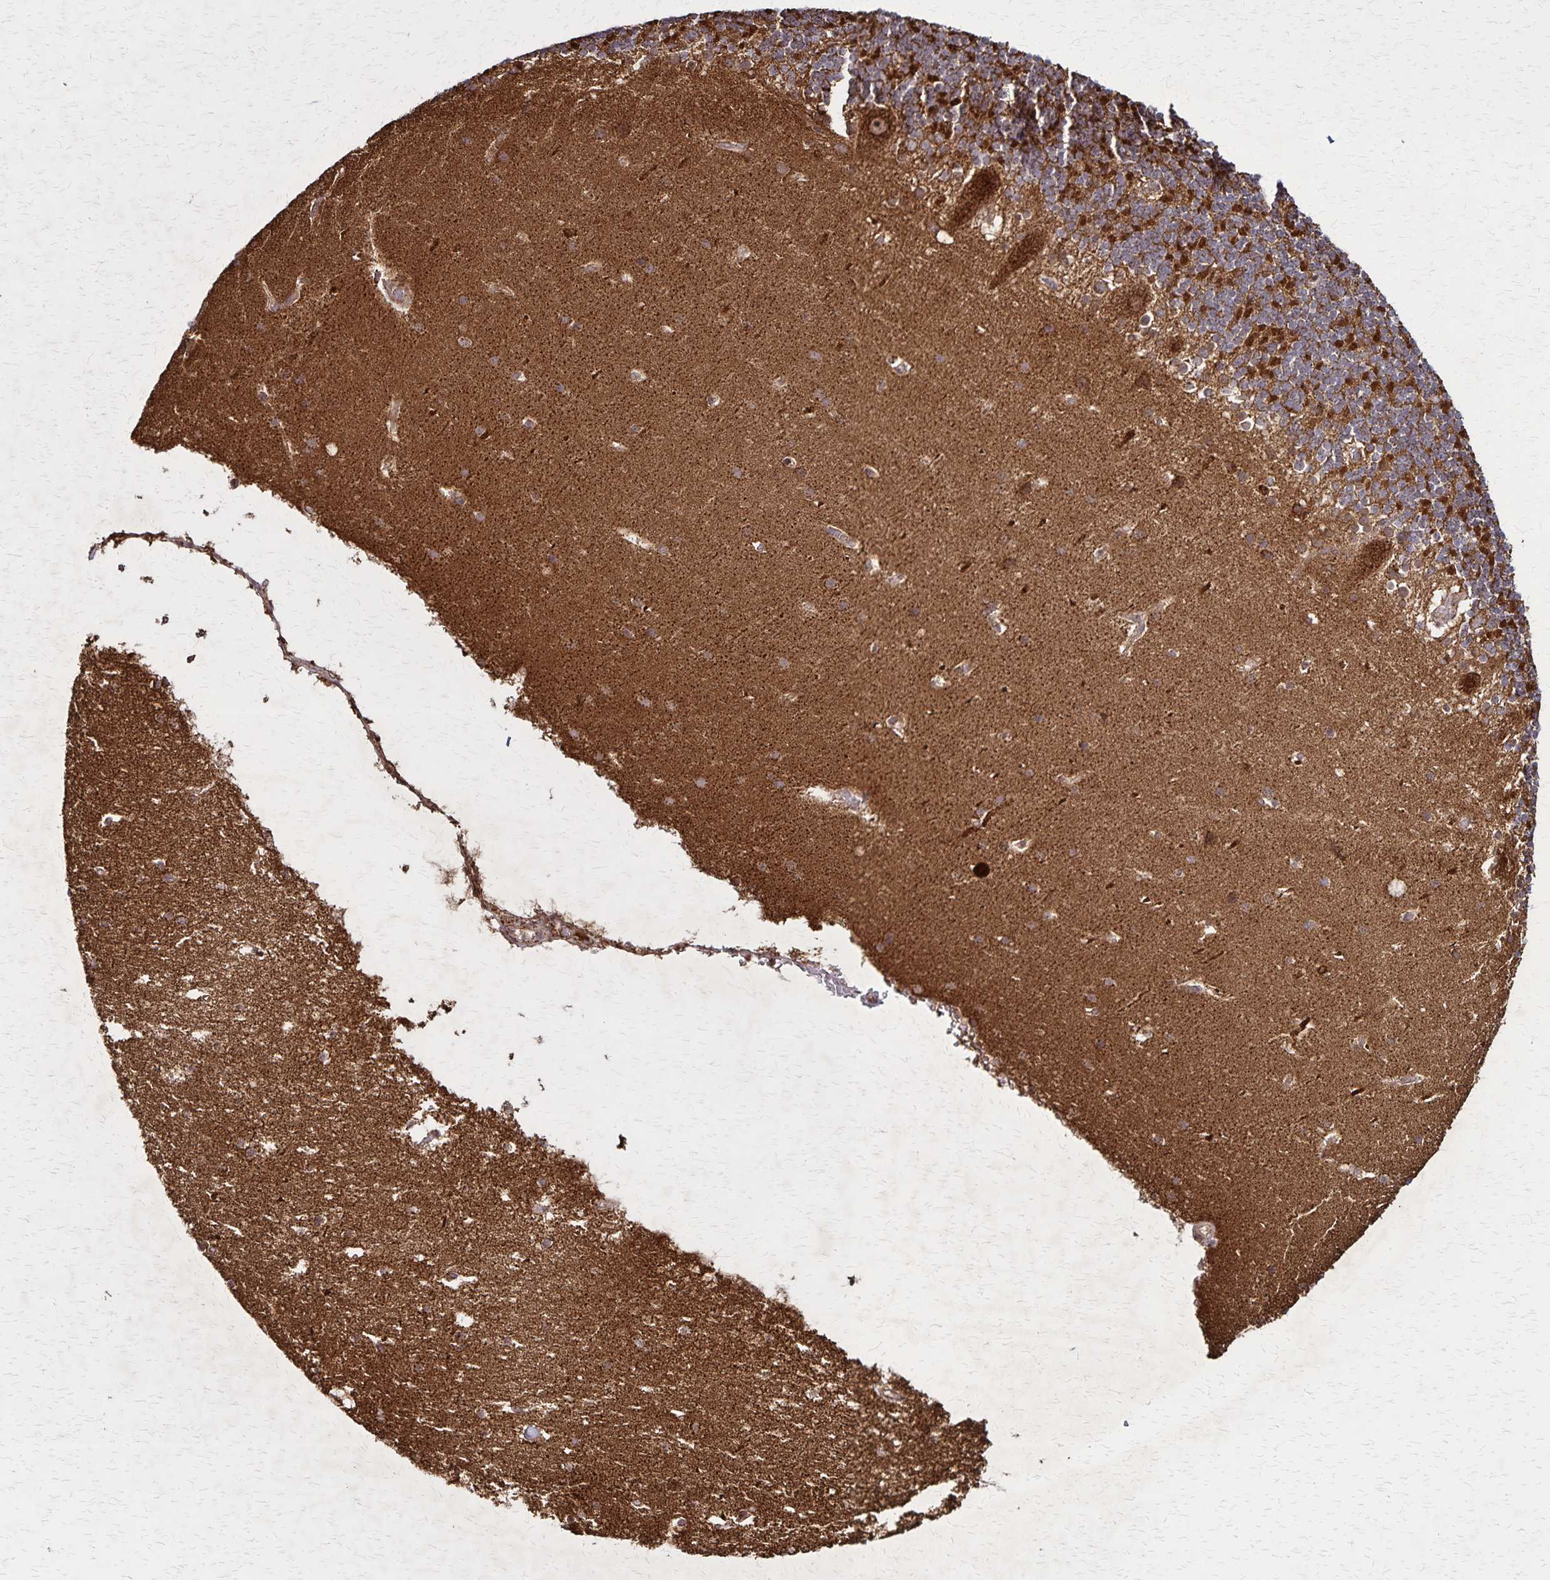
{"staining": {"intensity": "strong", "quantity": "25%-75%", "location": "cytoplasmic/membranous"}, "tissue": "cerebellum", "cell_type": "Cells in granular layer", "image_type": "normal", "snomed": [{"axis": "morphology", "description": "Normal tissue, NOS"}, {"axis": "topography", "description": "Cerebellum"}], "caption": "Benign cerebellum displays strong cytoplasmic/membranous positivity in about 25%-75% of cells in granular layer Nuclei are stained in blue..", "gene": "NFS1", "patient": {"sex": "male", "age": 70}}